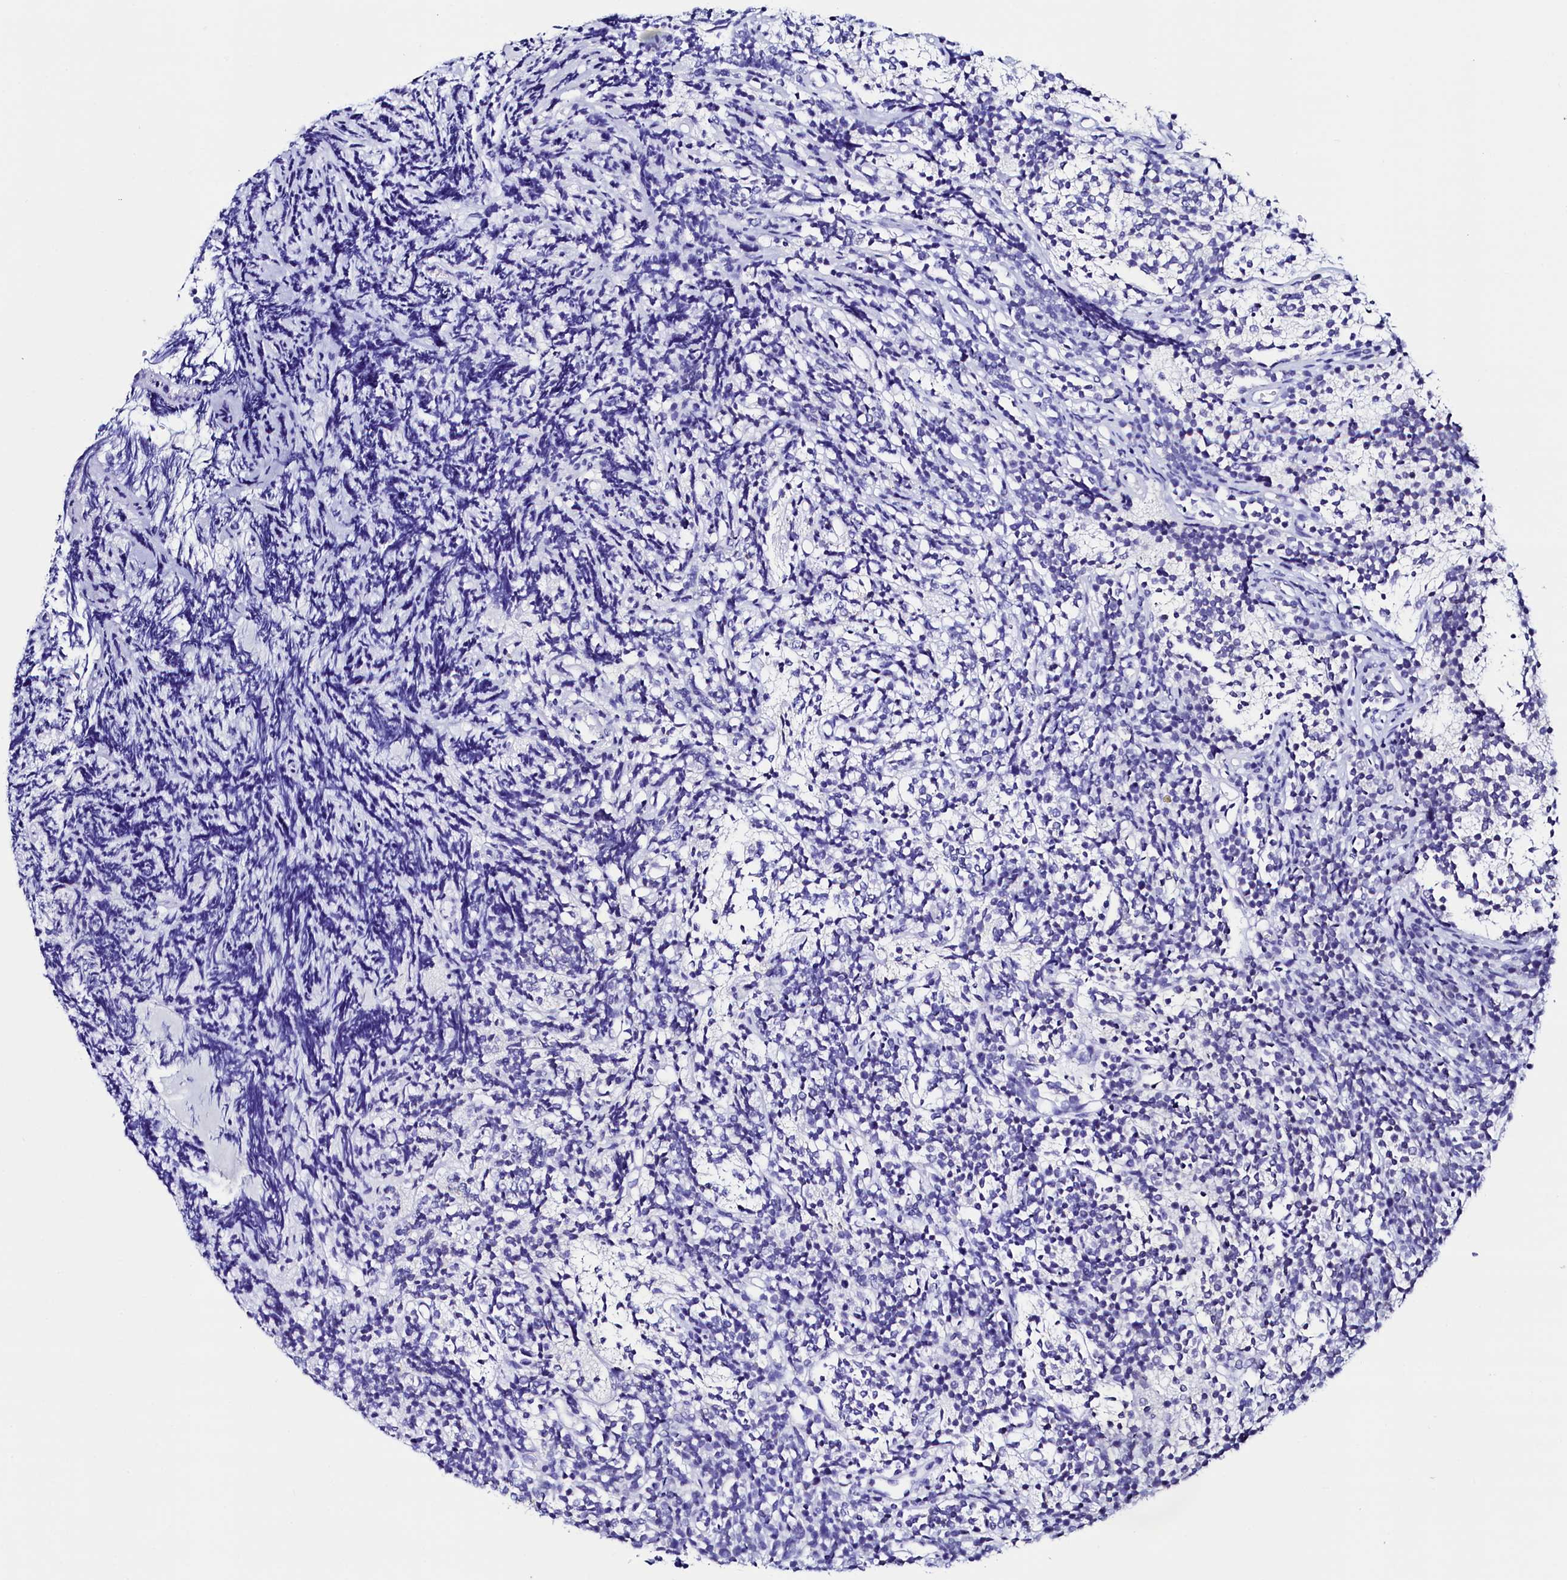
{"staining": {"intensity": "negative", "quantity": "none", "location": "none"}, "tissue": "glioma", "cell_type": "Tumor cells", "image_type": "cancer", "snomed": [{"axis": "morphology", "description": "Glioma, malignant, Low grade"}, {"axis": "topography", "description": "Brain"}], "caption": "Immunohistochemistry (IHC) of human malignant glioma (low-grade) shows no positivity in tumor cells.", "gene": "HAND1", "patient": {"sex": "female", "age": 1}}